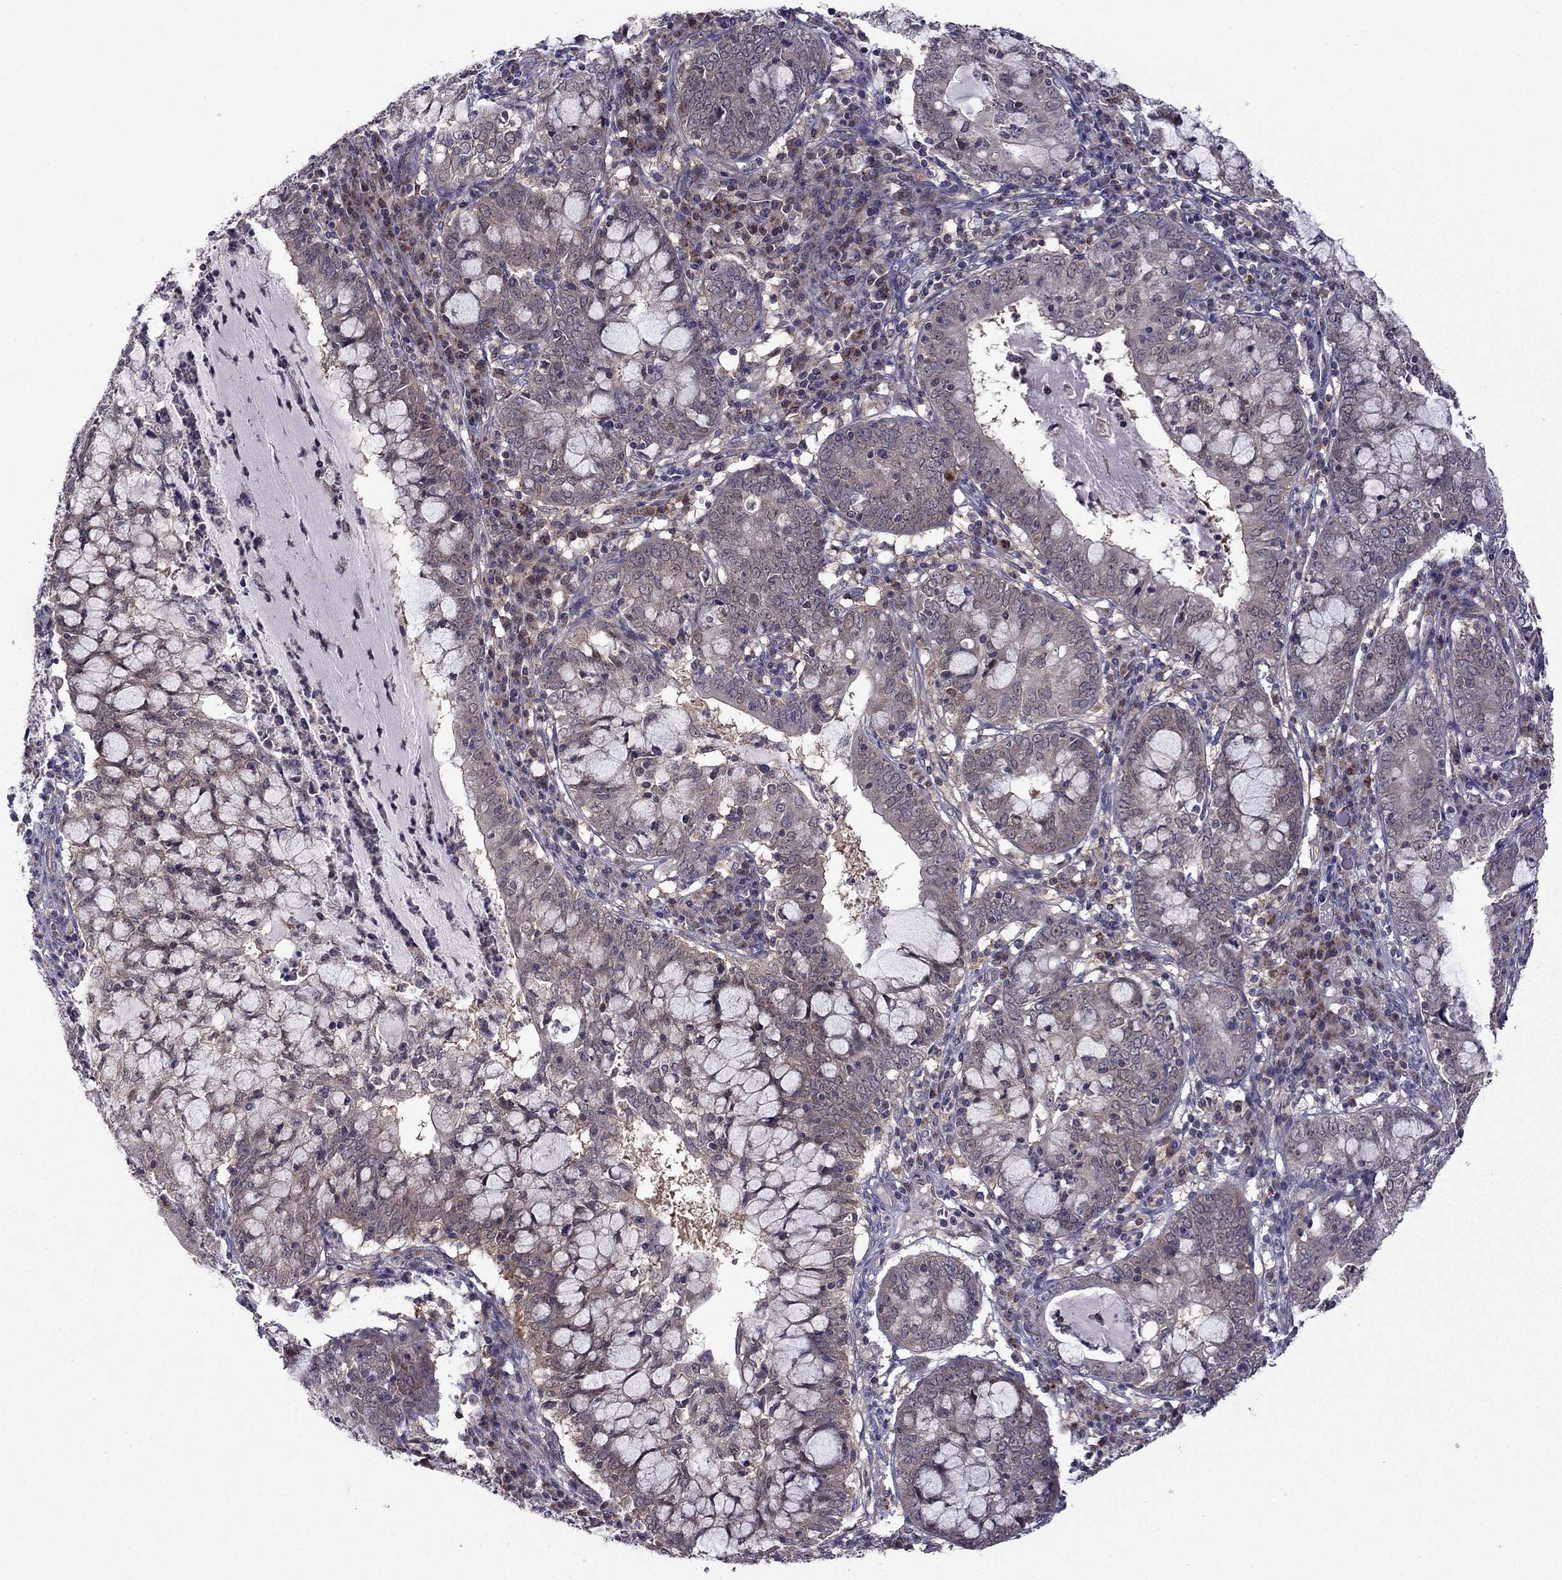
{"staining": {"intensity": "weak", "quantity": ">75%", "location": "cytoplasmic/membranous"}, "tissue": "cervical cancer", "cell_type": "Tumor cells", "image_type": "cancer", "snomed": [{"axis": "morphology", "description": "Adenocarcinoma, NOS"}, {"axis": "topography", "description": "Cervix"}], "caption": "DAB (3,3'-diaminobenzidine) immunohistochemical staining of cervical cancer exhibits weak cytoplasmic/membranous protein positivity in approximately >75% of tumor cells. (brown staining indicates protein expression, while blue staining denotes nuclei).", "gene": "CDK5", "patient": {"sex": "female", "age": 40}}